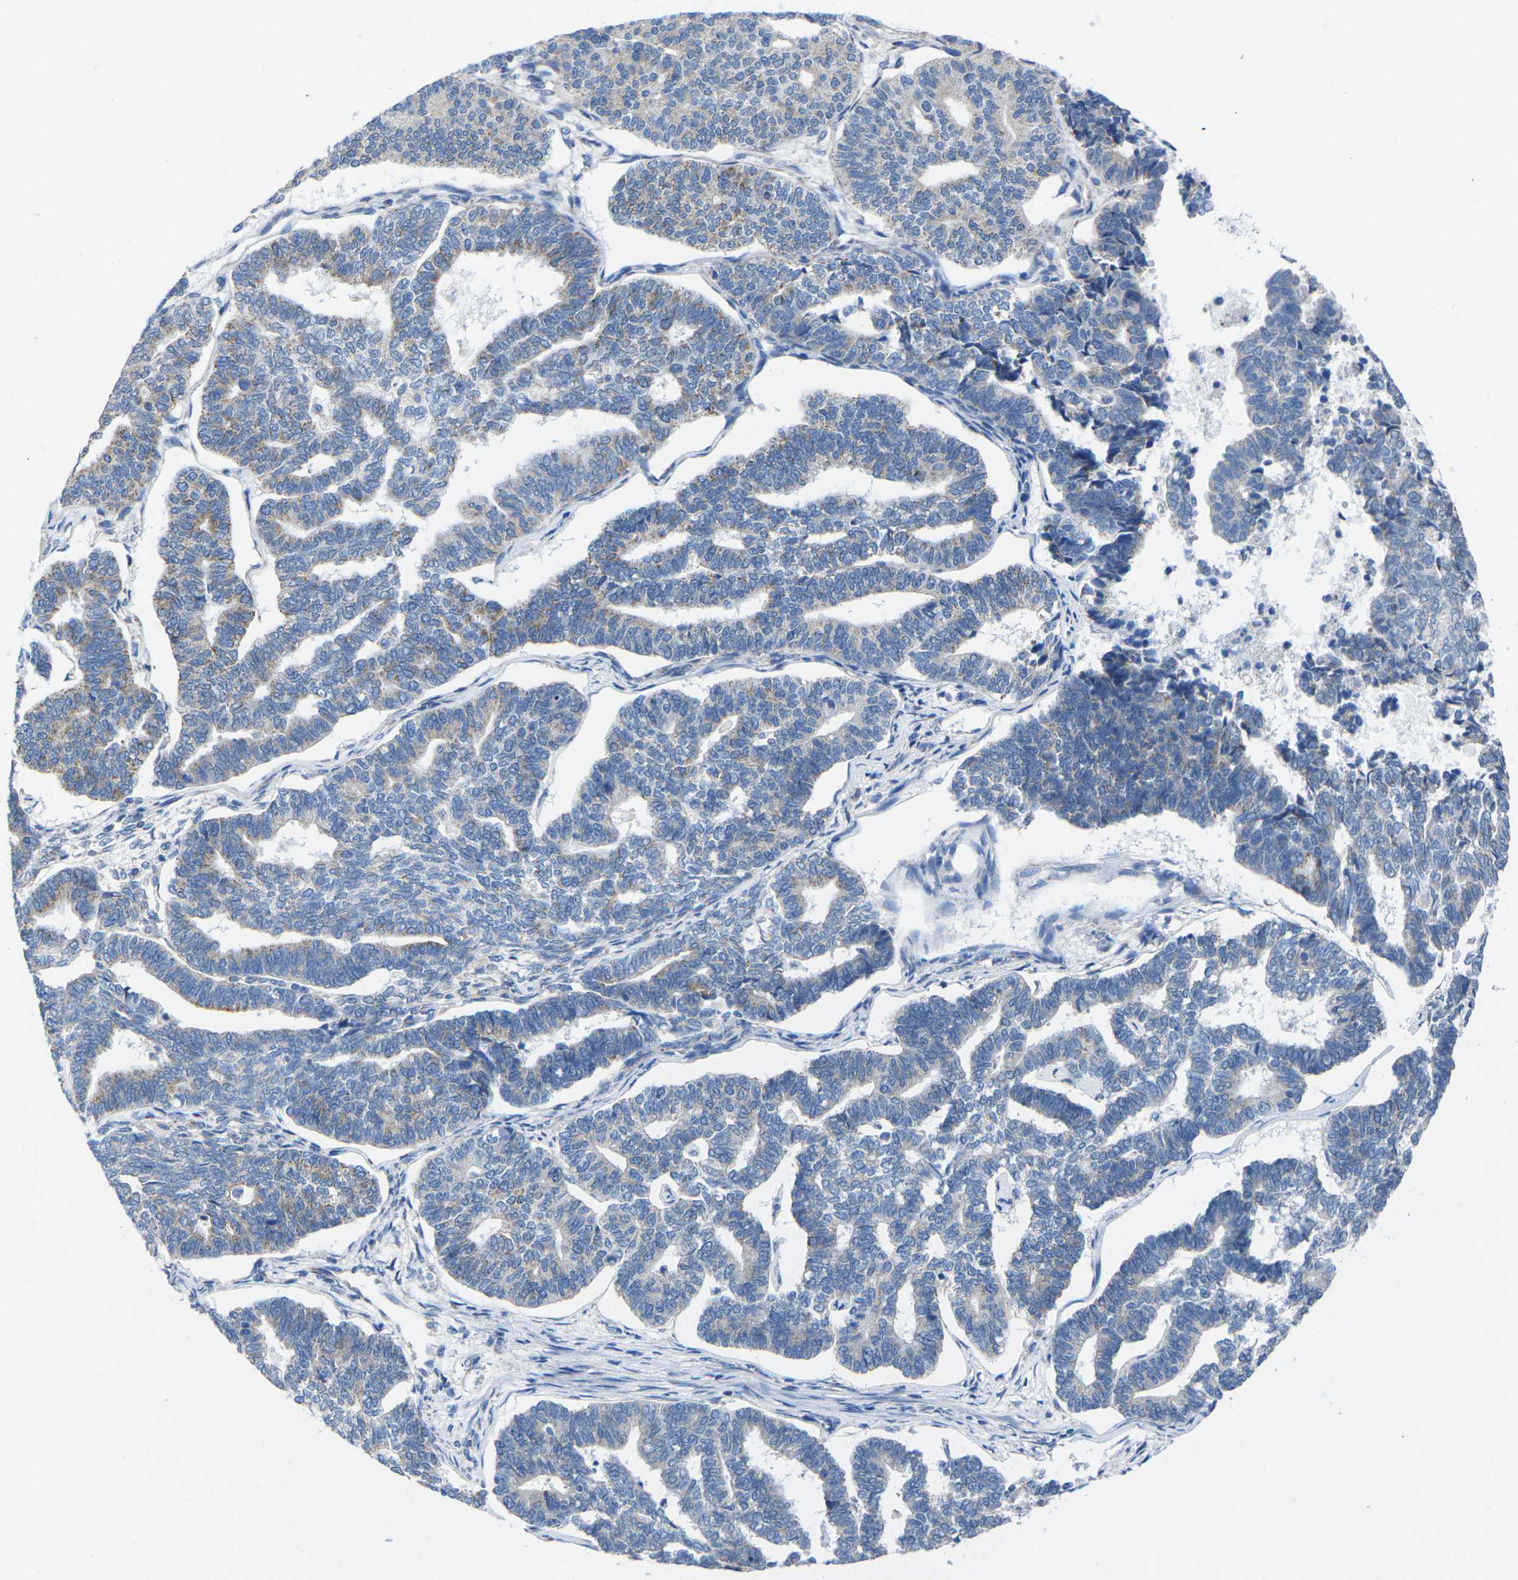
{"staining": {"intensity": "weak", "quantity": "25%-75%", "location": "cytoplasmic/membranous"}, "tissue": "endometrial cancer", "cell_type": "Tumor cells", "image_type": "cancer", "snomed": [{"axis": "morphology", "description": "Adenocarcinoma, NOS"}, {"axis": "topography", "description": "Endometrium"}], "caption": "Tumor cells reveal low levels of weak cytoplasmic/membranous expression in approximately 25%-75% of cells in endometrial cancer.", "gene": "TMEM204", "patient": {"sex": "female", "age": 70}}